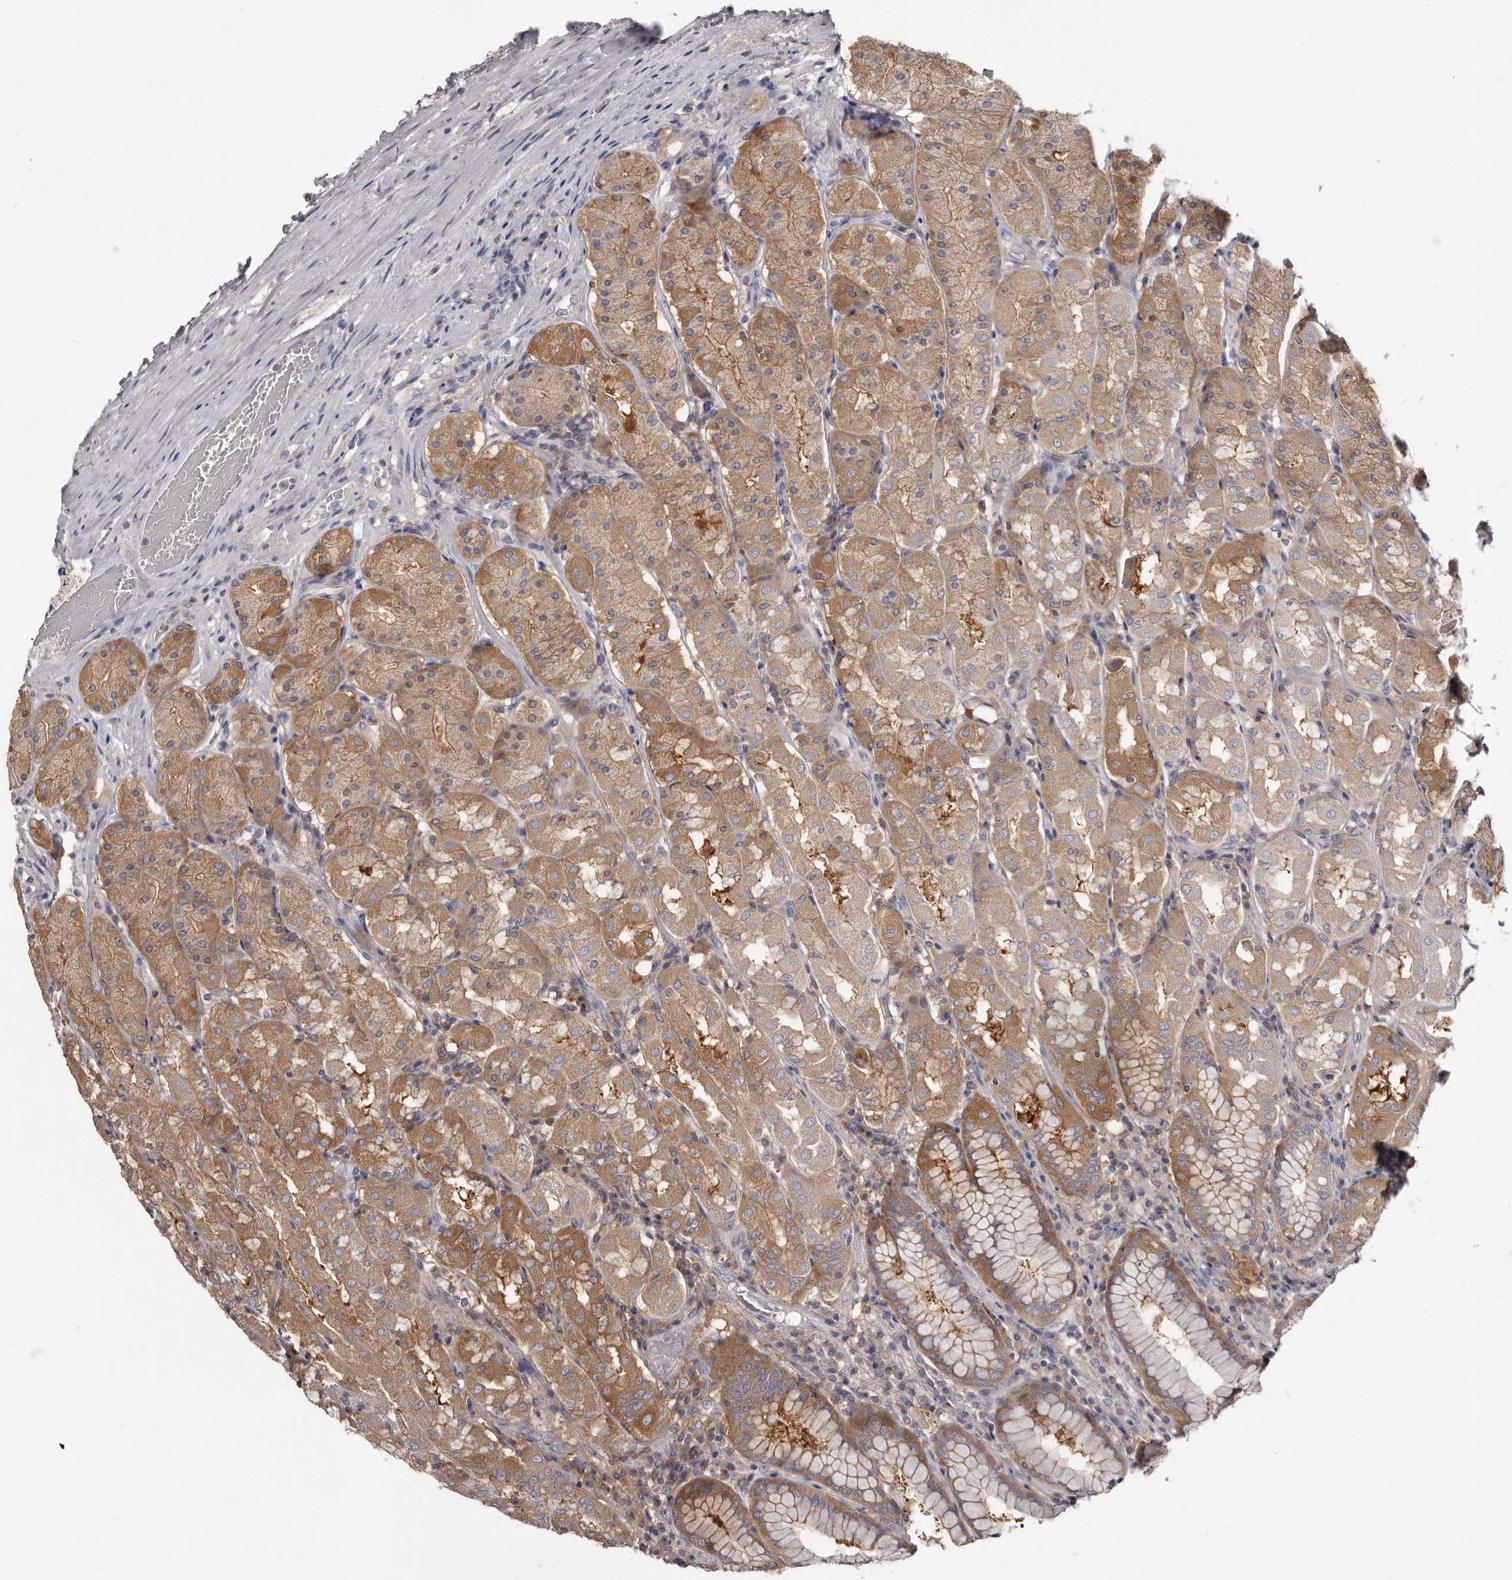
{"staining": {"intensity": "moderate", "quantity": ">75%", "location": "cytoplasmic/membranous"}, "tissue": "stomach", "cell_type": "Glandular cells", "image_type": "normal", "snomed": [{"axis": "morphology", "description": "Normal tissue, NOS"}, {"axis": "topography", "description": "Stomach"}, {"axis": "topography", "description": "Stomach, lower"}], "caption": "The immunohistochemical stain labels moderate cytoplasmic/membranous staining in glandular cells of normal stomach.", "gene": "APEH", "patient": {"sex": "female", "age": 56}}